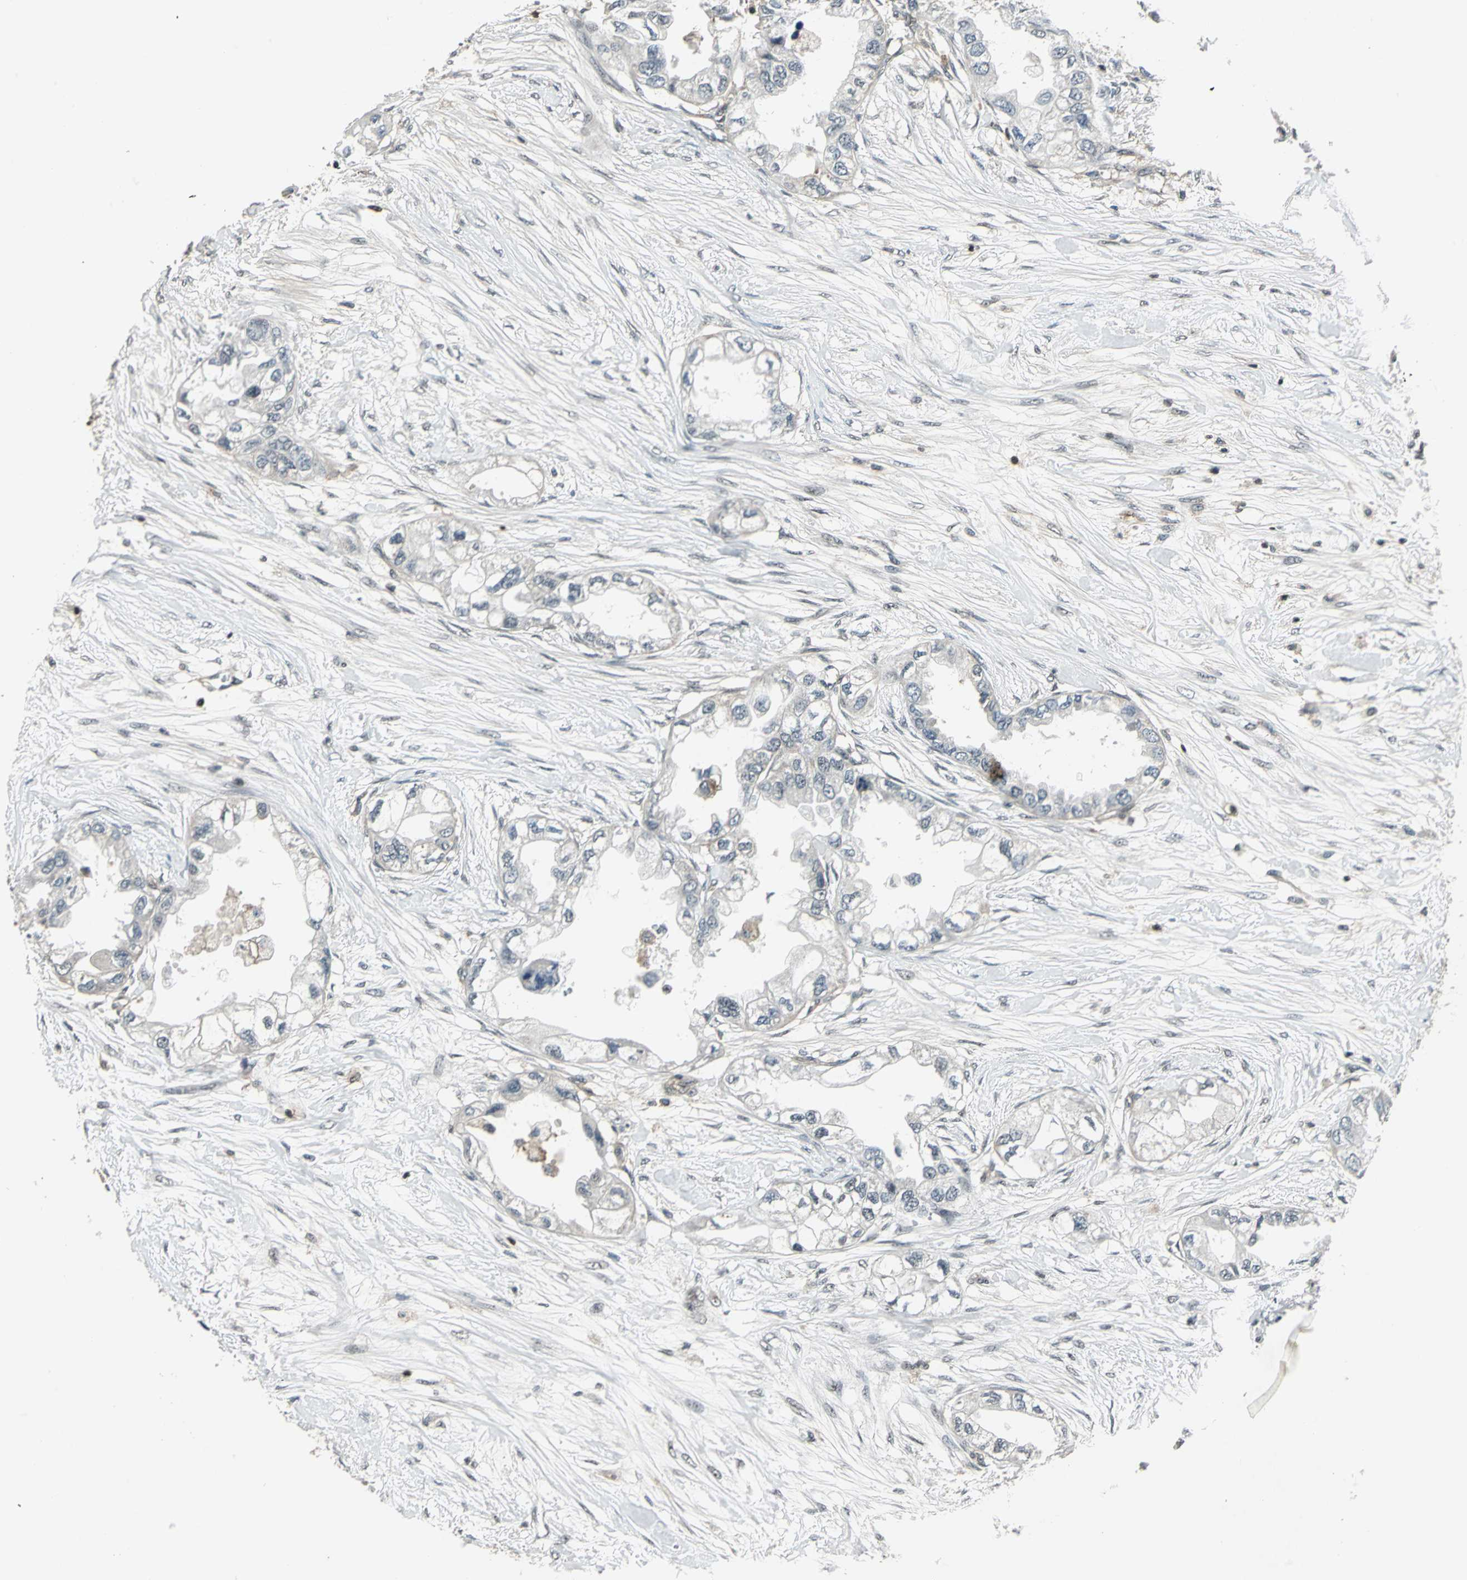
{"staining": {"intensity": "negative", "quantity": "none", "location": "none"}, "tissue": "endometrial cancer", "cell_type": "Tumor cells", "image_type": "cancer", "snomed": [{"axis": "morphology", "description": "Adenocarcinoma, NOS"}, {"axis": "topography", "description": "Endometrium"}], "caption": "Endometrial adenocarcinoma was stained to show a protein in brown. There is no significant positivity in tumor cells.", "gene": "NR2C2", "patient": {"sex": "female", "age": 67}}